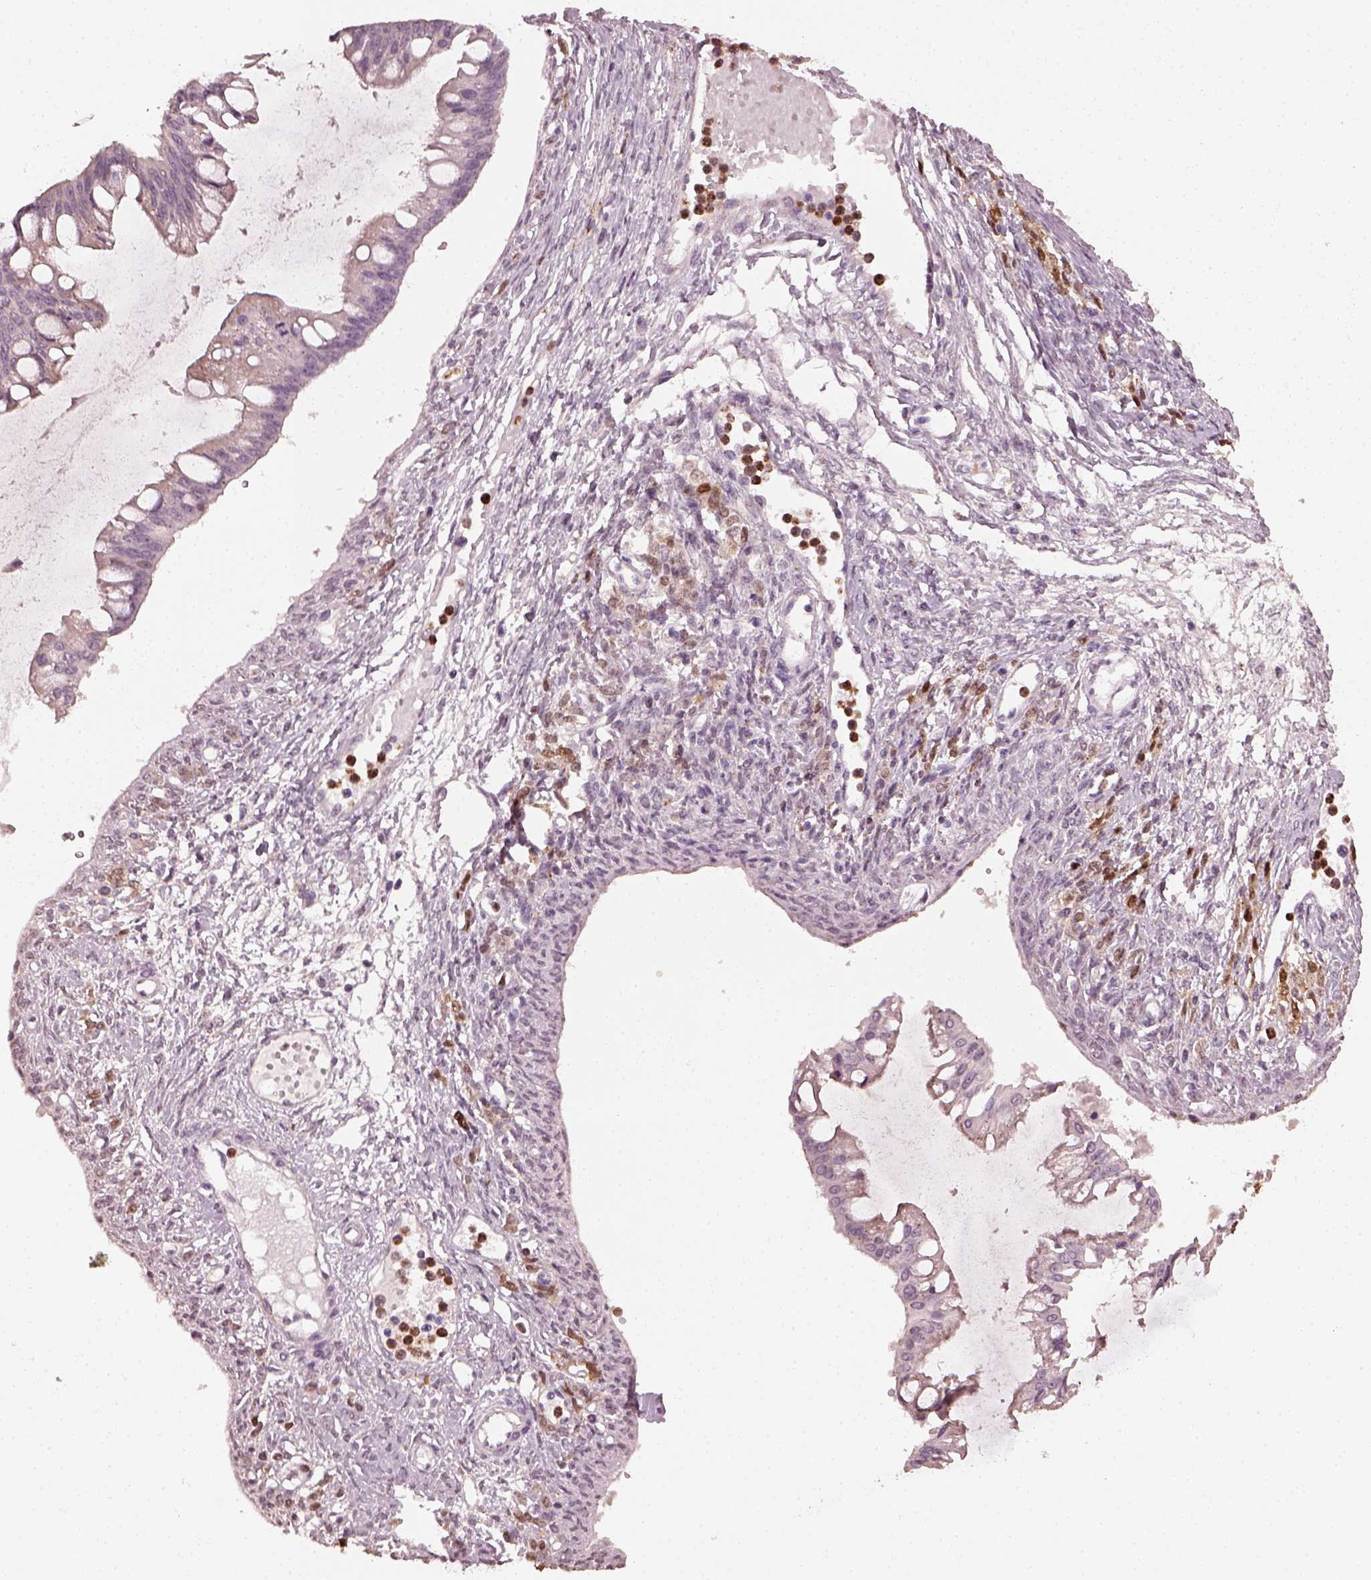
{"staining": {"intensity": "negative", "quantity": "none", "location": "none"}, "tissue": "ovarian cancer", "cell_type": "Tumor cells", "image_type": "cancer", "snomed": [{"axis": "morphology", "description": "Cystadenocarcinoma, mucinous, NOS"}, {"axis": "topography", "description": "Ovary"}], "caption": "DAB (3,3'-diaminobenzidine) immunohistochemical staining of ovarian mucinous cystadenocarcinoma shows no significant staining in tumor cells. (Stains: DAB (3,3'-diaminobenzidine) IHC with hematoxylin counter stain, Microscopy: brightfield microscopy at high magnification).", "gene": "RUFY3", "patient": {"sex": "female", "age": 73}}